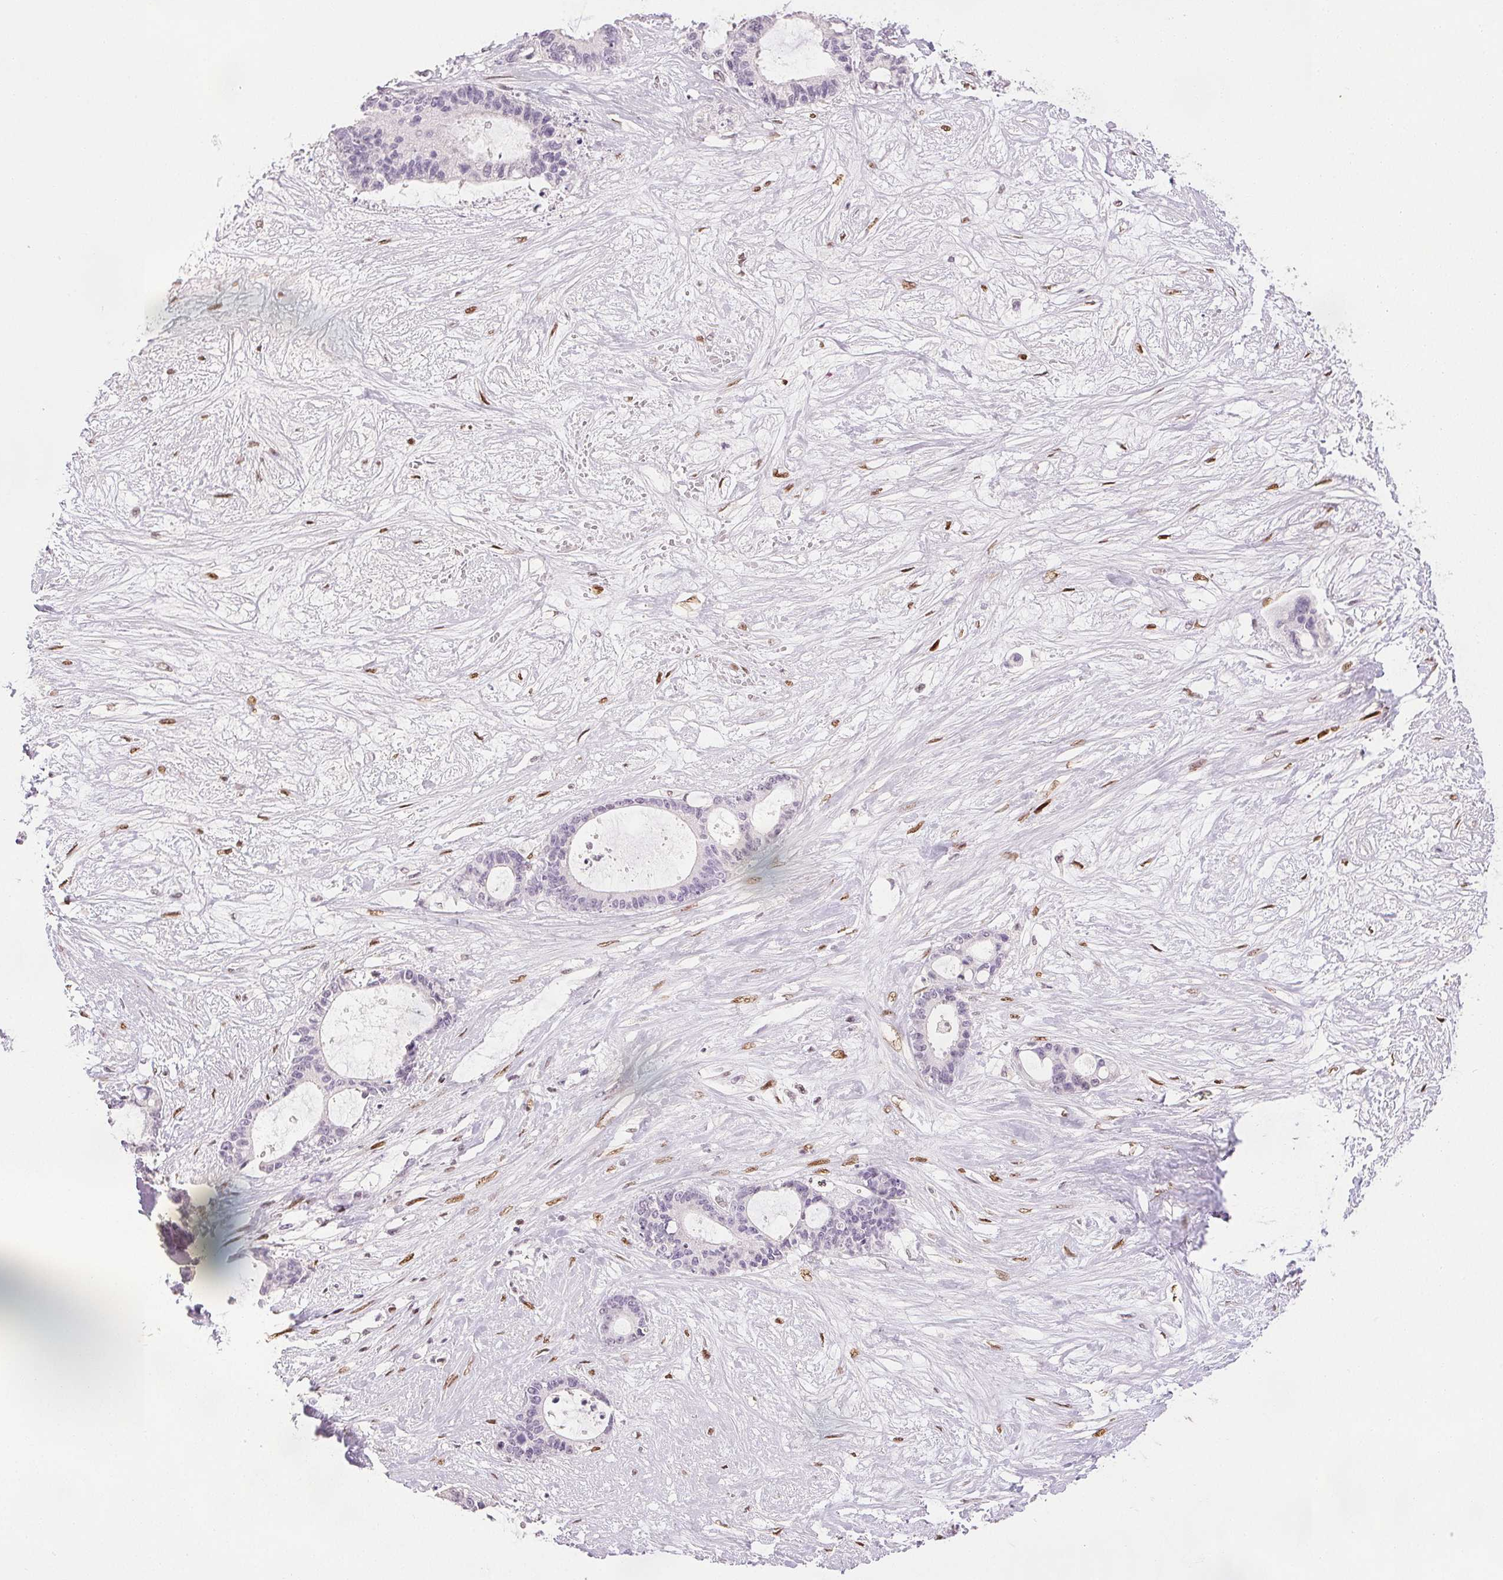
{"staining": {"intensity": "negative", "quantity": "none", "location": "none"}, "tissue": "liver cancer", "cell_type": "Tumor cells", "image_type": "cancer", "snomed": [{"axis": "morphology", "description": "Normal tissue, NOS"}, {"axis": "morphology", "description": "Cholangiocarcinoma"}, {"axis": "topography", "description": "Liver"}, {"axis": "topography", "description": "Peripheral nerve tissue"}], "caption": "IHC image of neoplastic tissue: human liver cholangiocarcinoma stained with DAB reveals no significant protein staining in tumor cells.", "gene": "RUNX2", "patient": {"sex": "female", "age": 73}}